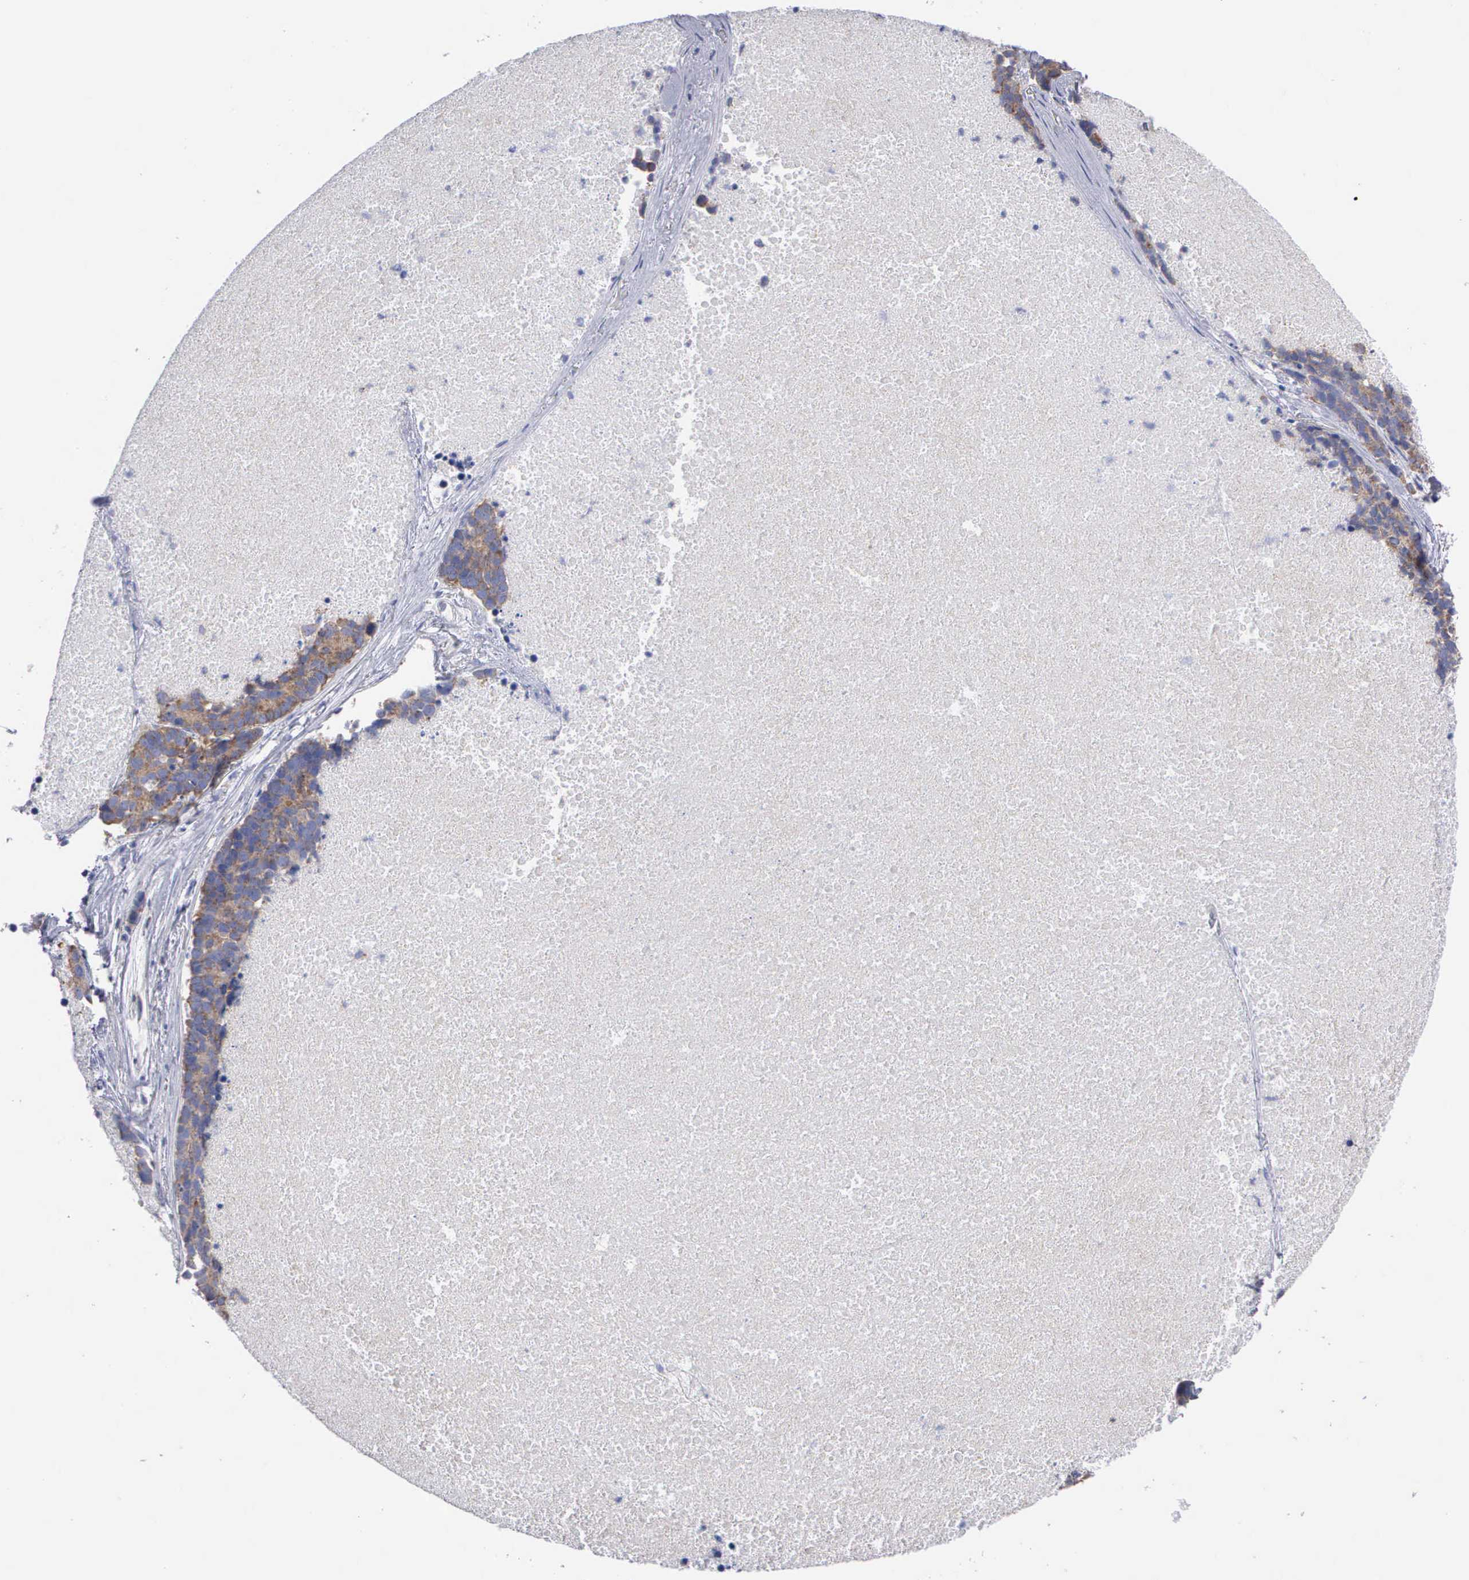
{"staining": {"intensity": "weak", "quantity": "25%-75%", "location": "cytoplasmic/membranous"}, "tissue": "lung cancer", "cell_type": "Tumor cells", "image_type": "cancer", "snomed": [{"axis": "morphology", "description": "Neoplasm, malignant, NOS"}, {"axis": "topography", "description": "Lung"}], "caption": "Weak cytoplasmic/membranous staining for a protein is present in about 25%-75% of tumor cells of lung neoplasm (malignant) using immunohistochemistry (IHC).", "gene": "APOOL", "patient": {"sex": "female", "age": 75}}